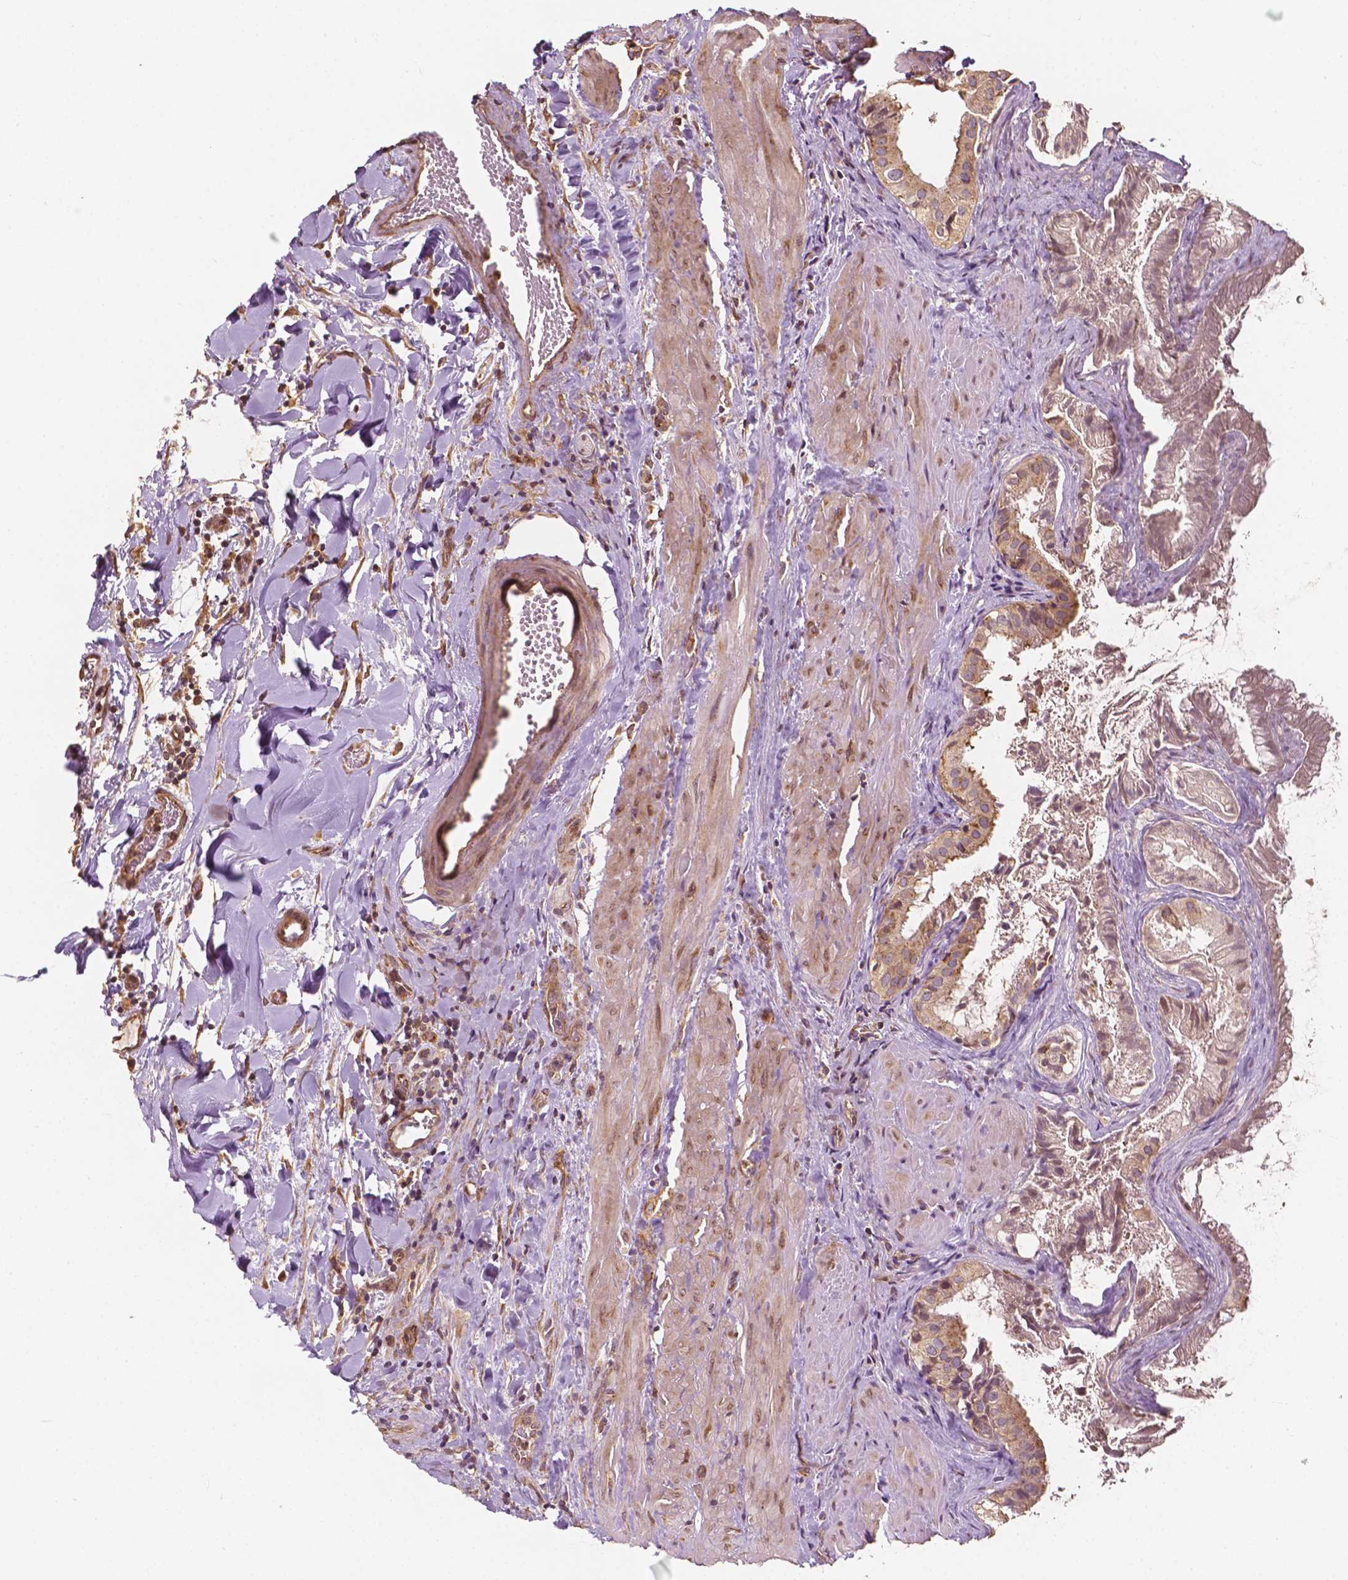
{"staining": {"intensity": "moderate", "quantity": ">75%", "location": "cytoplasmic/membranous"}, "tissue": "gallbladder", "cell_type": "Glandular cells", "image_type": "normal", "snomed": [{"axis": "morphology", "description": "Normal tissue, NOS"}, {"axis": "topography", "description": "Gallbladder"}], "caption": "DAB immunohistochemical staining of normal gallbladder reveals moderate cytoplasmic/membranous protein staining in about >75% of glandular cells. (Brightfield microscopy of DAB IHC at high magnification).", "gene": "G3BP1", "patient": {"sex": "male", "age": 70}}